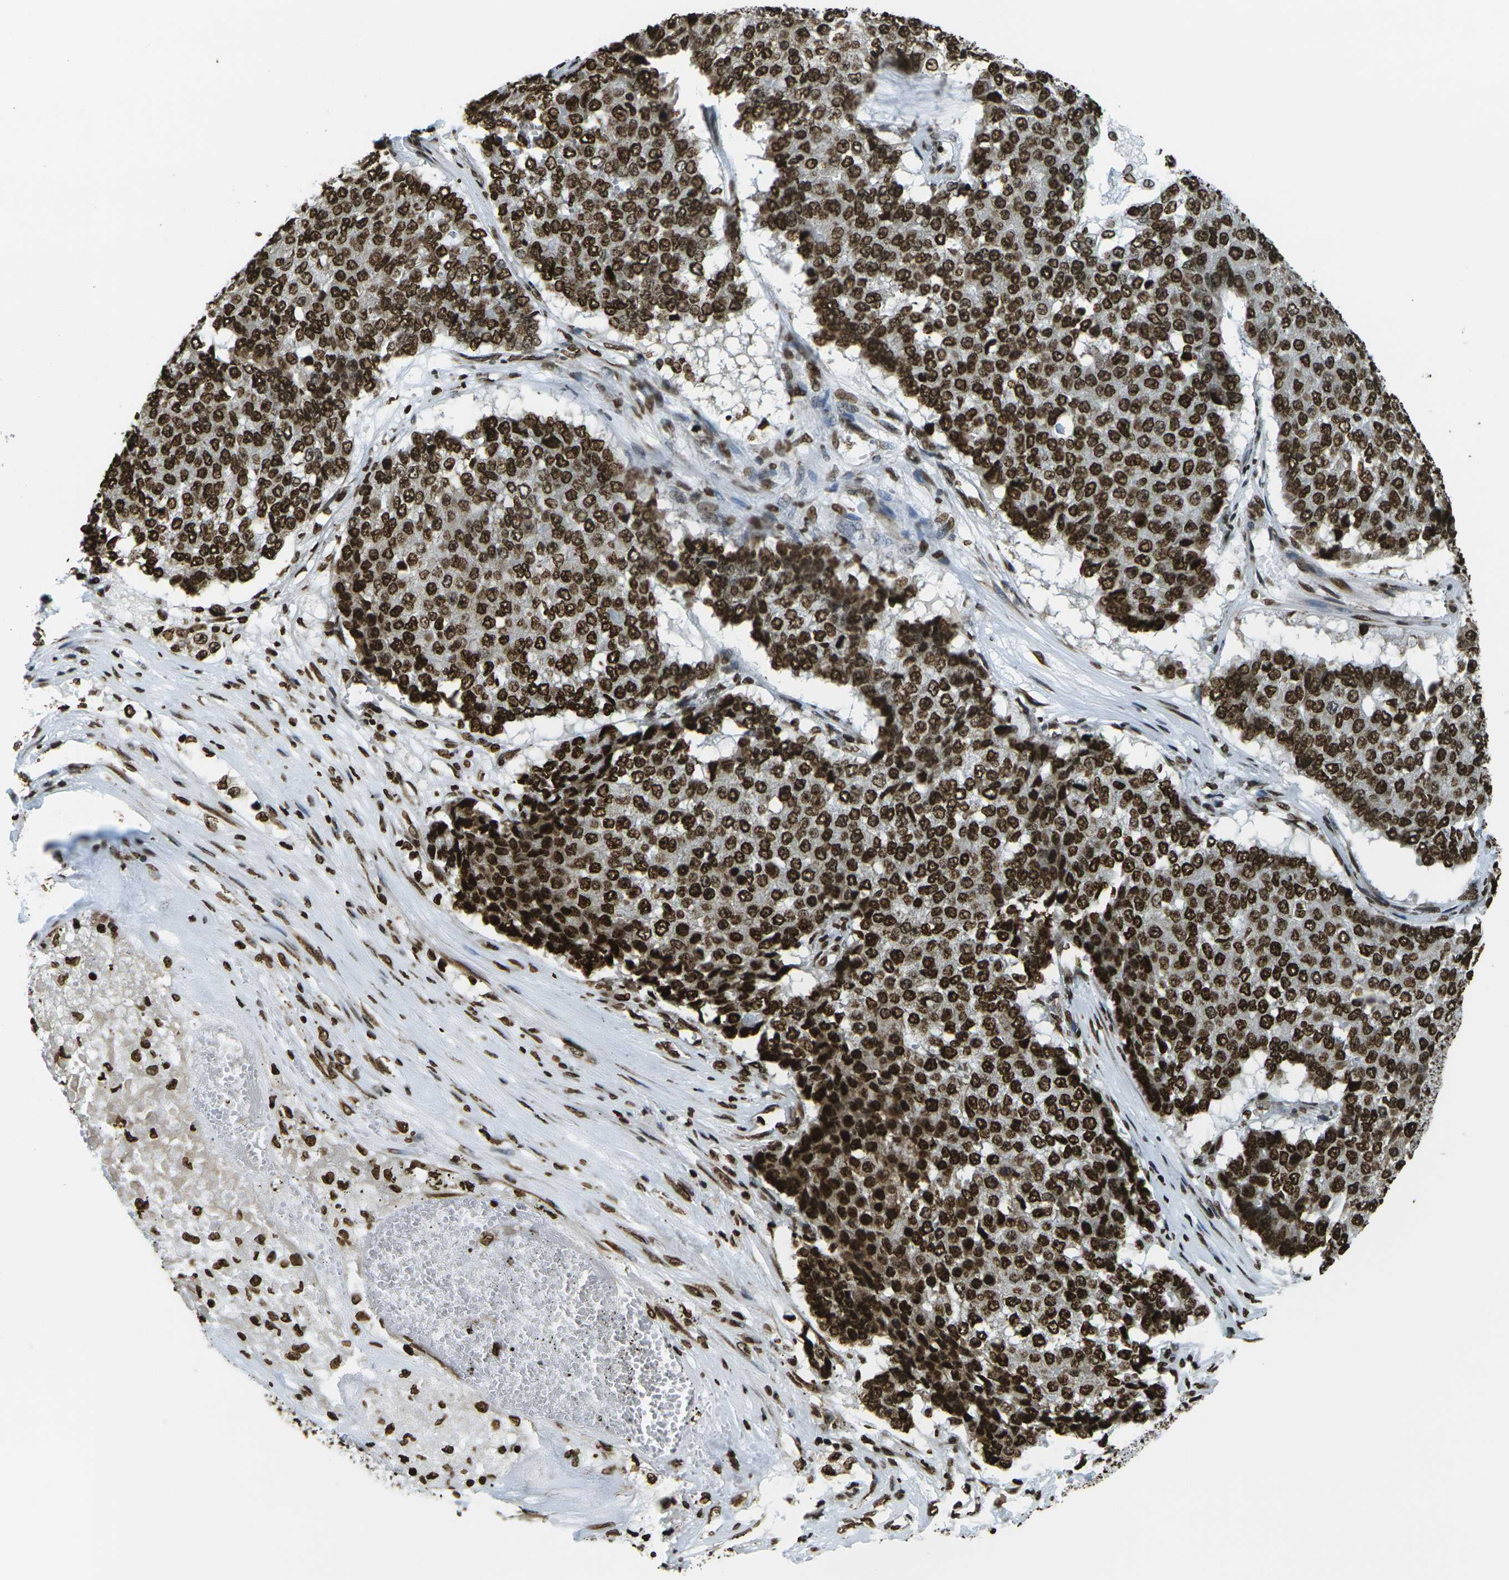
{"staining": {"intensity": "strong", "quantity": ">75%", "location": "nuclear"}, "tissue": "pancreatic cancer", "cell_type": "Tumor cells", "image_type": "cancer", "snomed": [{"axis": "morphology", "description": "Adenocarcinoma, NOS"}, {"axis": "topography", "description": "Pancreas"}], "caption": "High-magnification brightfield microscopy of adenocarcinoma (pancreatic) stained with DAB (brown) and counterstained with hematoxylin (blue). tumor cells exhibit strong nuclear positivity is seen in about>75% of cells.", "gene": "H1-2", "patient": {"sex": "male", "age": 50}}